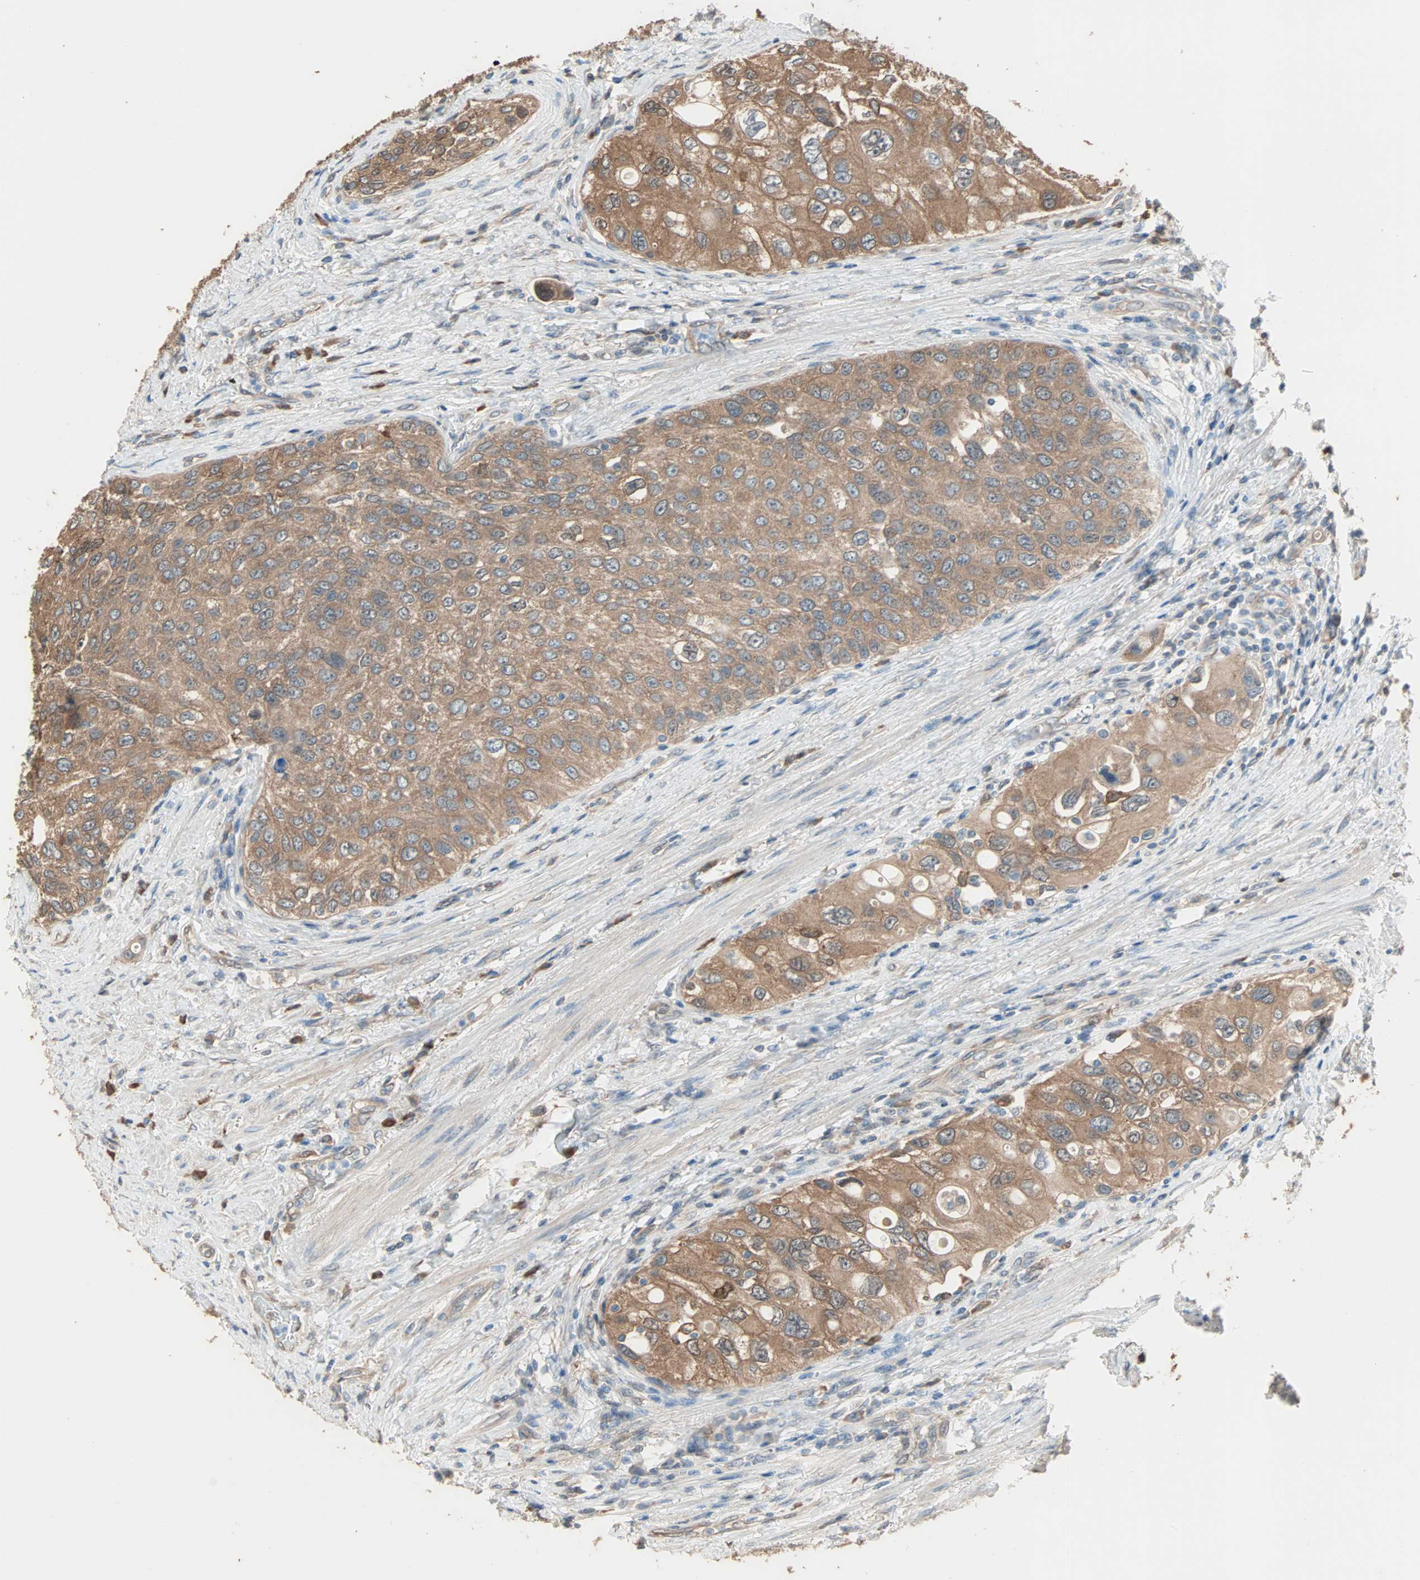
{"staining": {"intensity": "moderate", "quantity": ">75%", "location": "cytoplasmic/membranous"}, "tissue": "urothelial cancer", "cell_type": "Tumor cells", "image_type": "cancer", "snomed": [{"axis": "morphology", "description": "Urothelial carcinoma, High grade"}, {"axis": "topography", "description": "Urinary bladder"}], "caption": "Urothelial carcinoma (high-grade) stained for a protein (brown) reveals moderate cytoplasmic/membranous positive positivity in approximately >75% of tumor cells.", "gene": "PRDX1", "patient": {"sex": "female", "age": 56}}